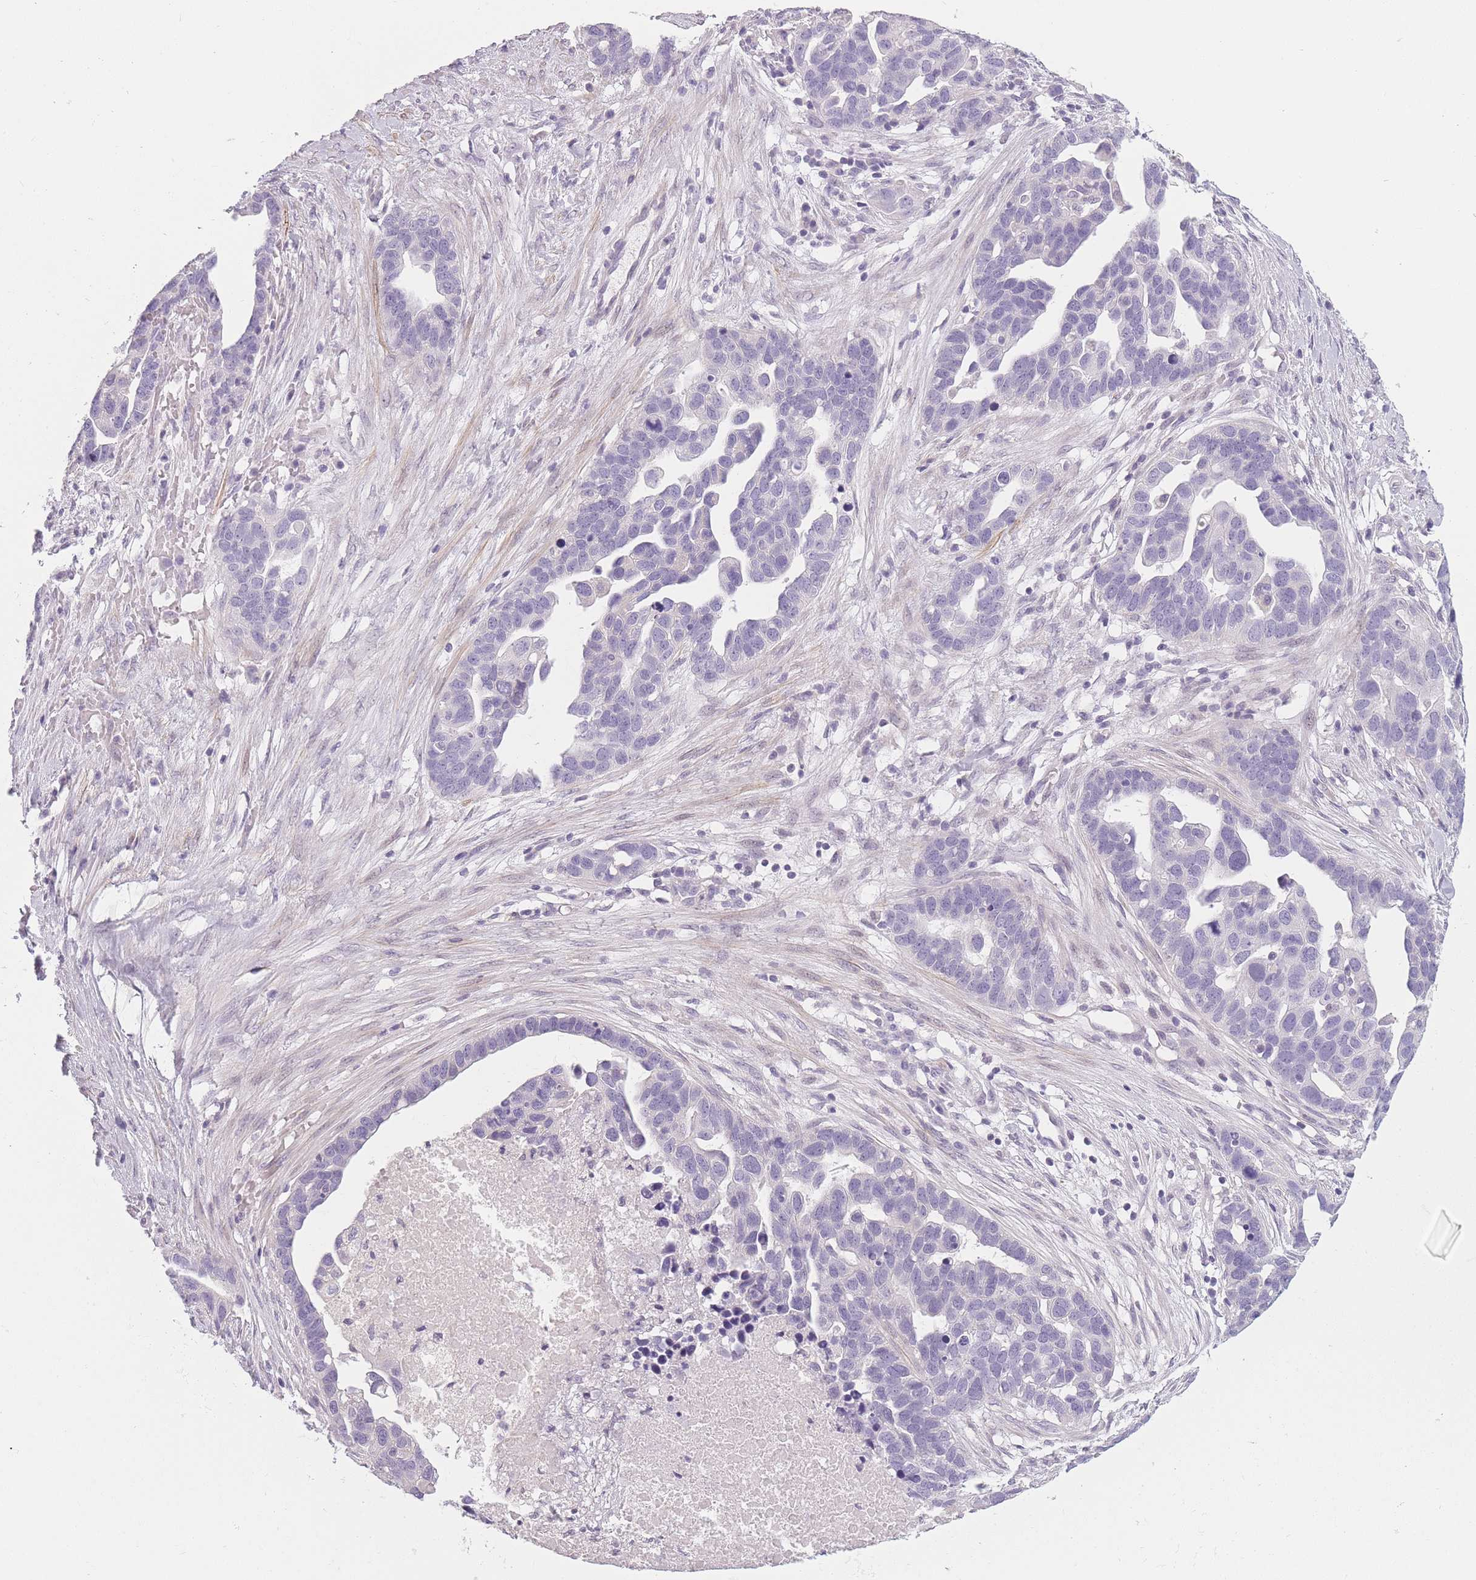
{"staining": {"intensity": "negative", "quantity": "none", "location": "none"}, "tissue": "ovarian cancer", "cell_type": "Tumor cells", "image_type": "cancer", "snomed": [{"axis": "morphology", "description": "Cystadenocarcinoma, serous, NOS"}, {"axis": "topography", "description": "Ovary"}], "caption": "Immunohistochemical staining of human serous cystadenocarcinoma (ovarian) displays no significant staining in tumor cells.", "gene": "TMEM236", "patient": {"sex": "female", "age": 54}}